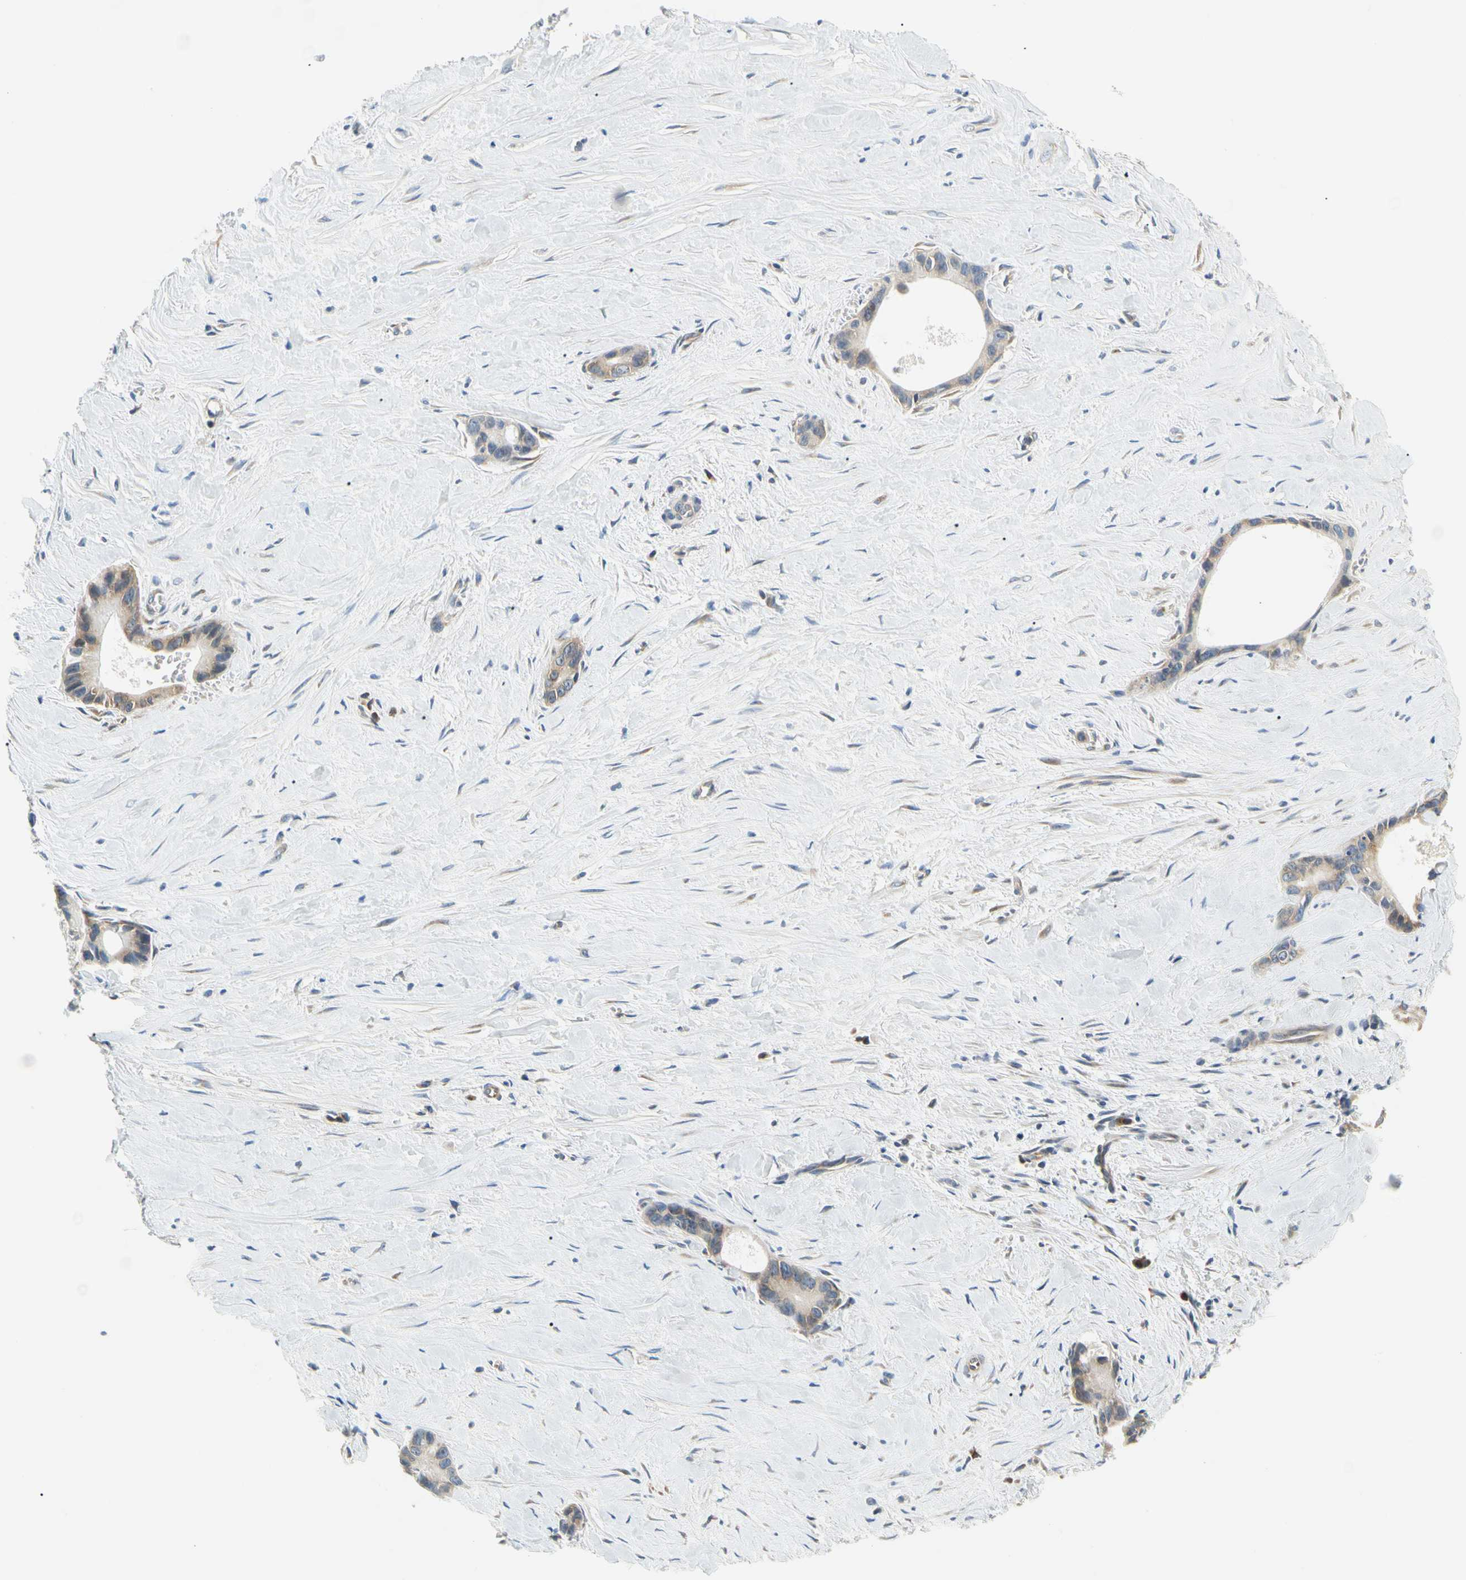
{"staining": {"intensity": "weak", "quantity": ">75%", "location": "cytoplasmic/membranous"}, "tissue": "liver cancer", "cell_type": "Tumor cells", "image_type": "cancer", "snomed": [{"axis": "morphology", "description": "Cholangiocarcinoma"}, {"axis": "topography", "description": "Liver"}], "caption": "Liver cholangiocarcinoma stained with a protein marker shows weak staining in tumor cells.", "gene": "LRRC47", "patient": {"sex": "female", "age": 55}}